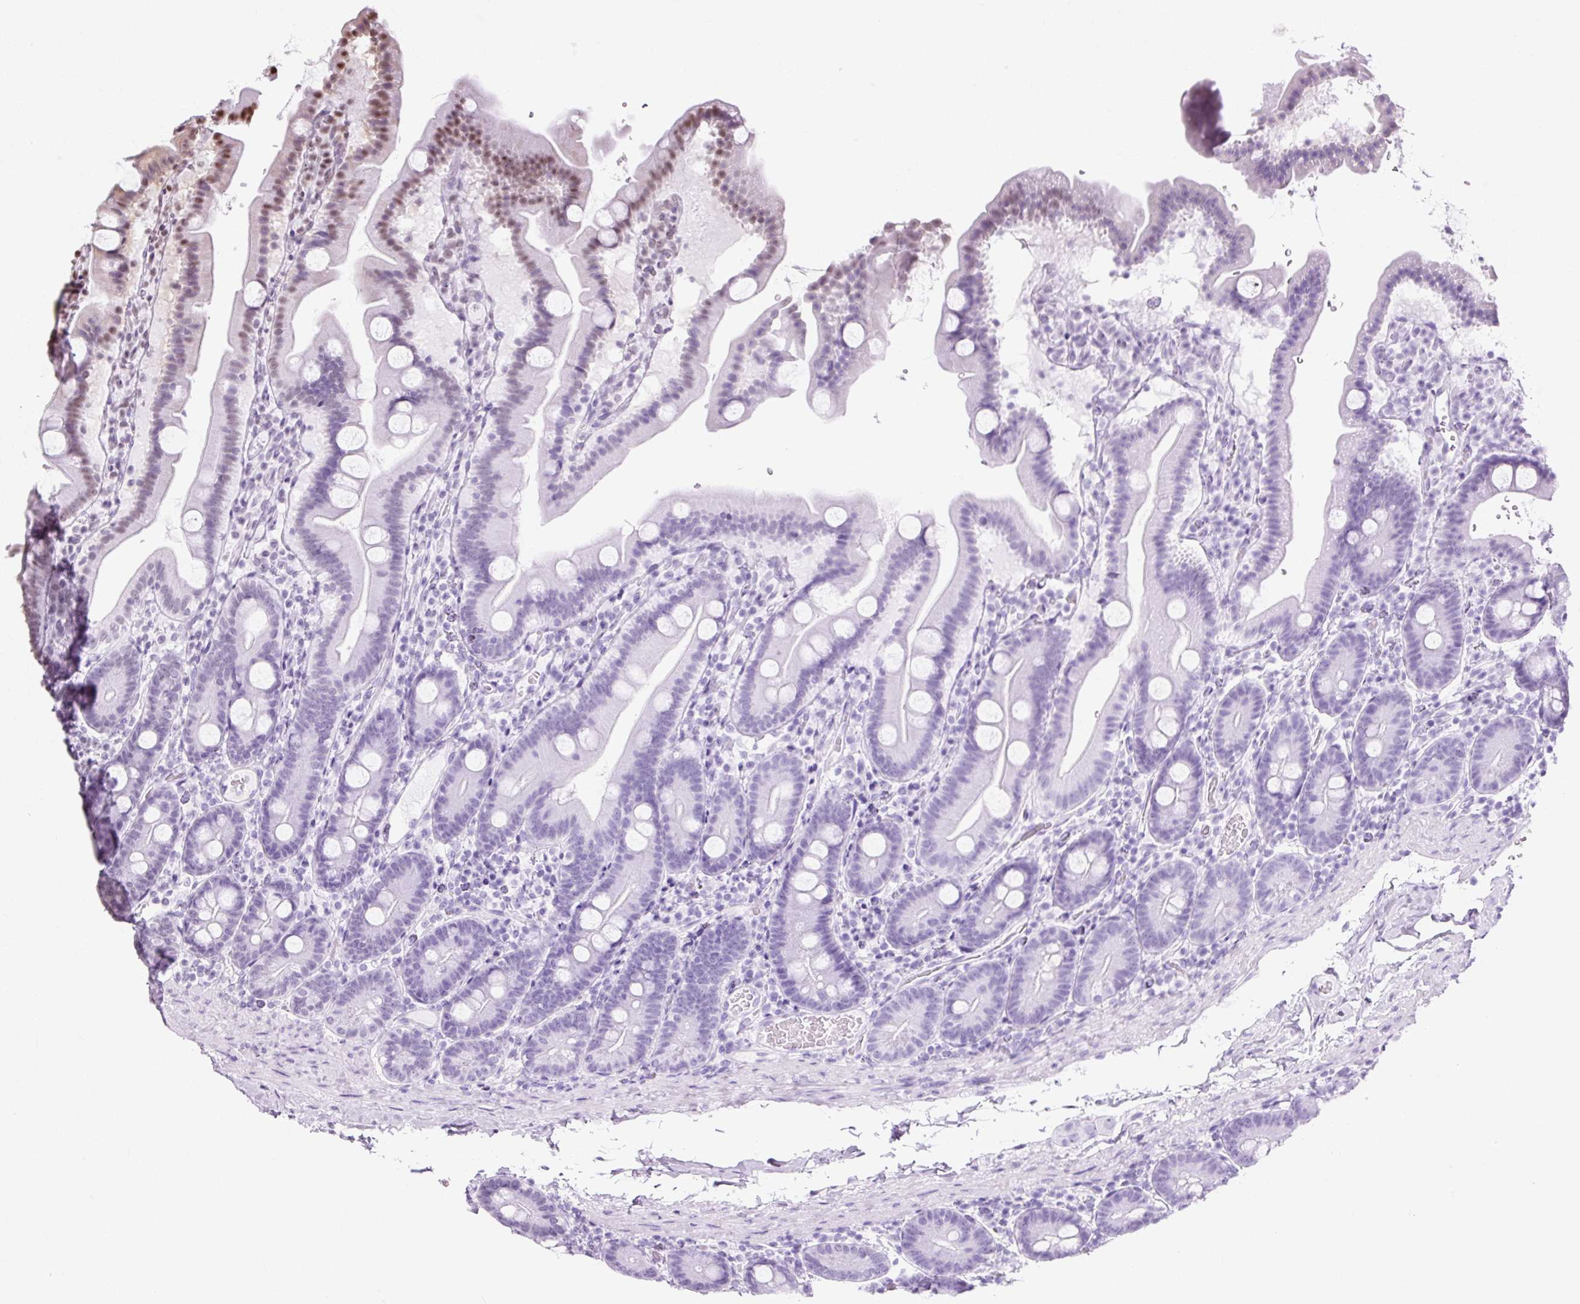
{"staining": {"intensity": "strong", "quantity": "25%-75%", "location": "nuclear"}, "tissue": "duodenum", "cell_type": "Glandular cells", "image_type": "normal", "snomed": [{"axis": "morphology", "description": "Normal tissue, NOS"}, {"axis": "topography", "description": "Duodenum"}], "caption": "Immunohistochemistry (DAB (3,3'-diaminobenzidine)) staining of normal duodenum reveals strong nuclear protein positivity in about 25%-75% of glandular cells.", "gene": "XRCC6", "patient": {"sex": "male", "age": 55}}